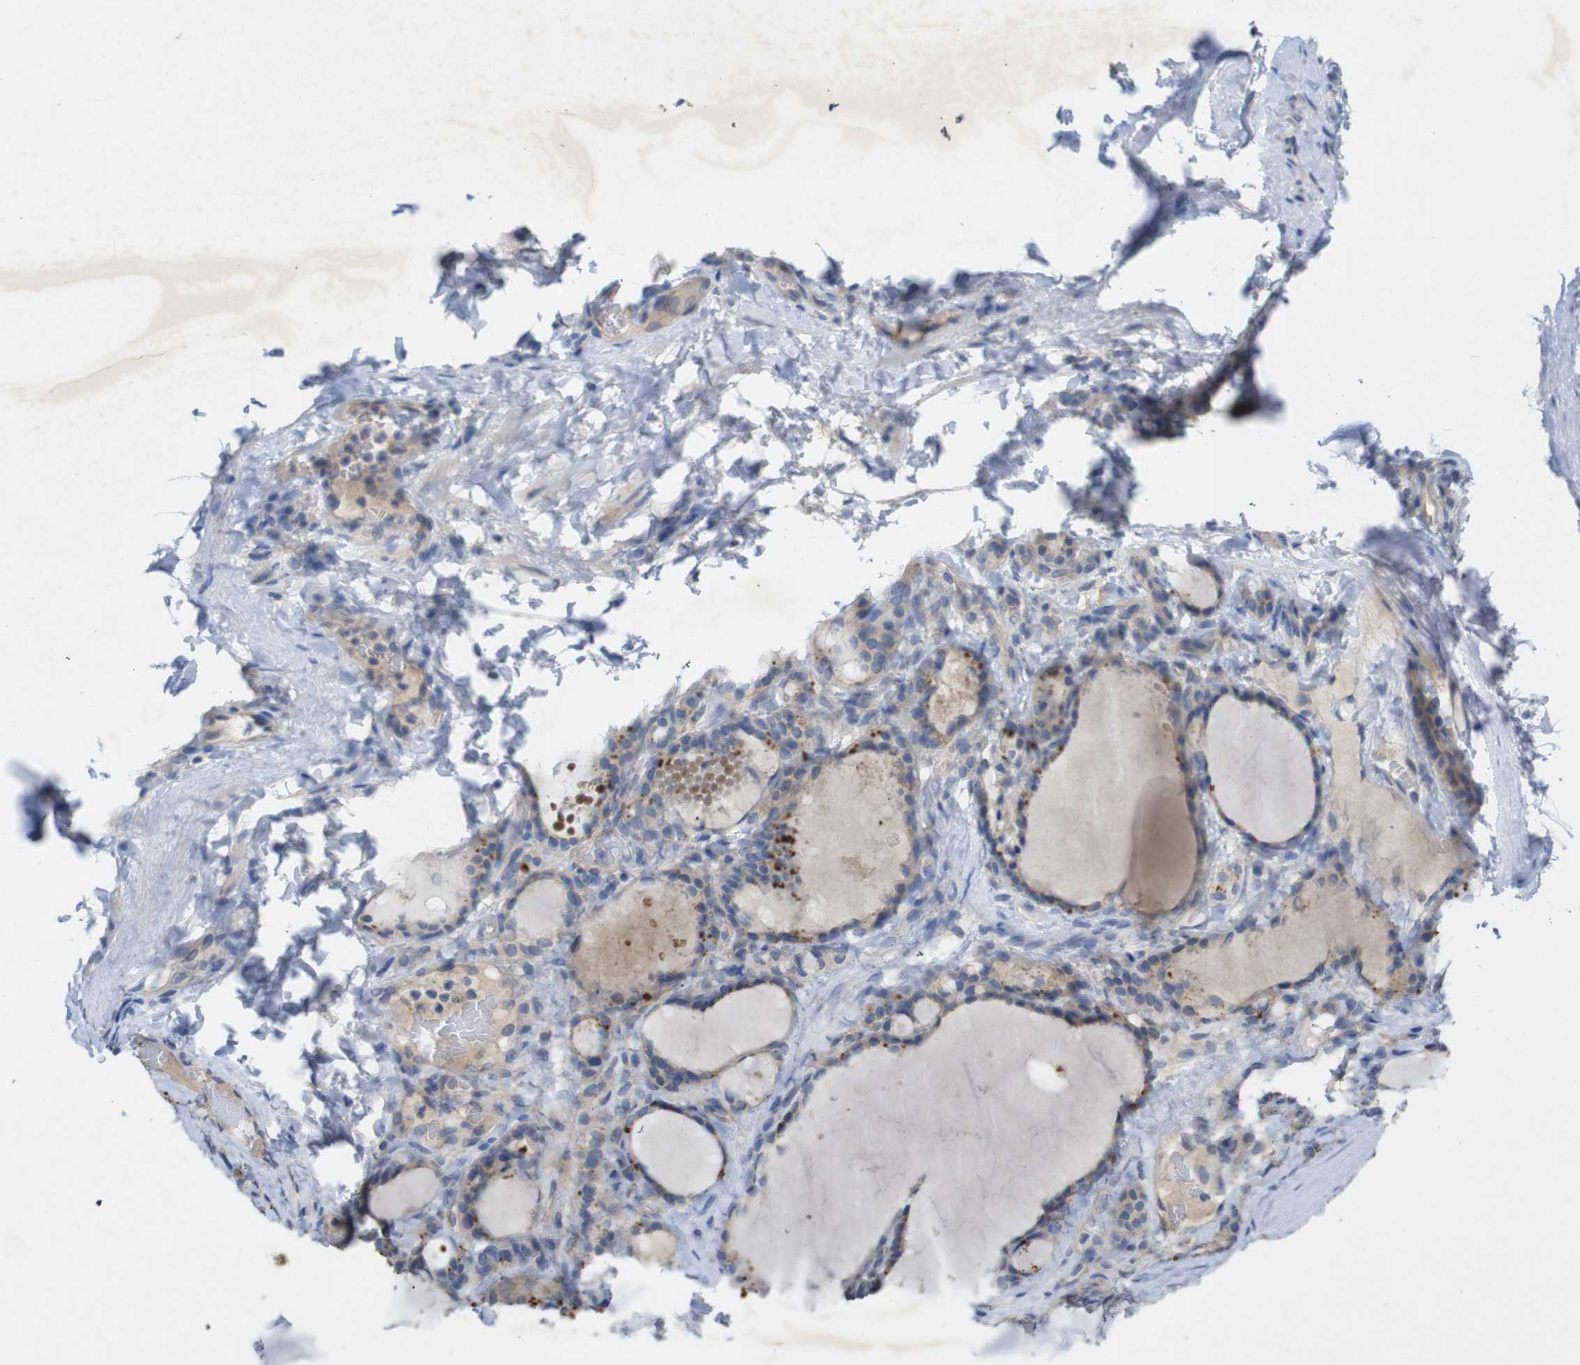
{"staining": {"intensity": "moderate", "quantity": ">75%", "location": "cytoplasmic/membranous"}, "tissue": "thyroid gland", "cell_type": "Glandular cells", "image_type": "normal", "snomed": [{"axis": "morphology", "description": "Normal tissue, NOS"}, {"axis": "topography", "description": "Thyroid gland"}], "caption": "A medium amount of moderate cytoplasmic/membranous staining is seen in about >75% of glandular cells in normal thyroid gland. The staining was performed using DAB, with brown indicating positive protein expression. Nuclei are stained blue with hematoxylin.", "gene": "BCAR3", "patient": {"sex": "female", "age": 28}}